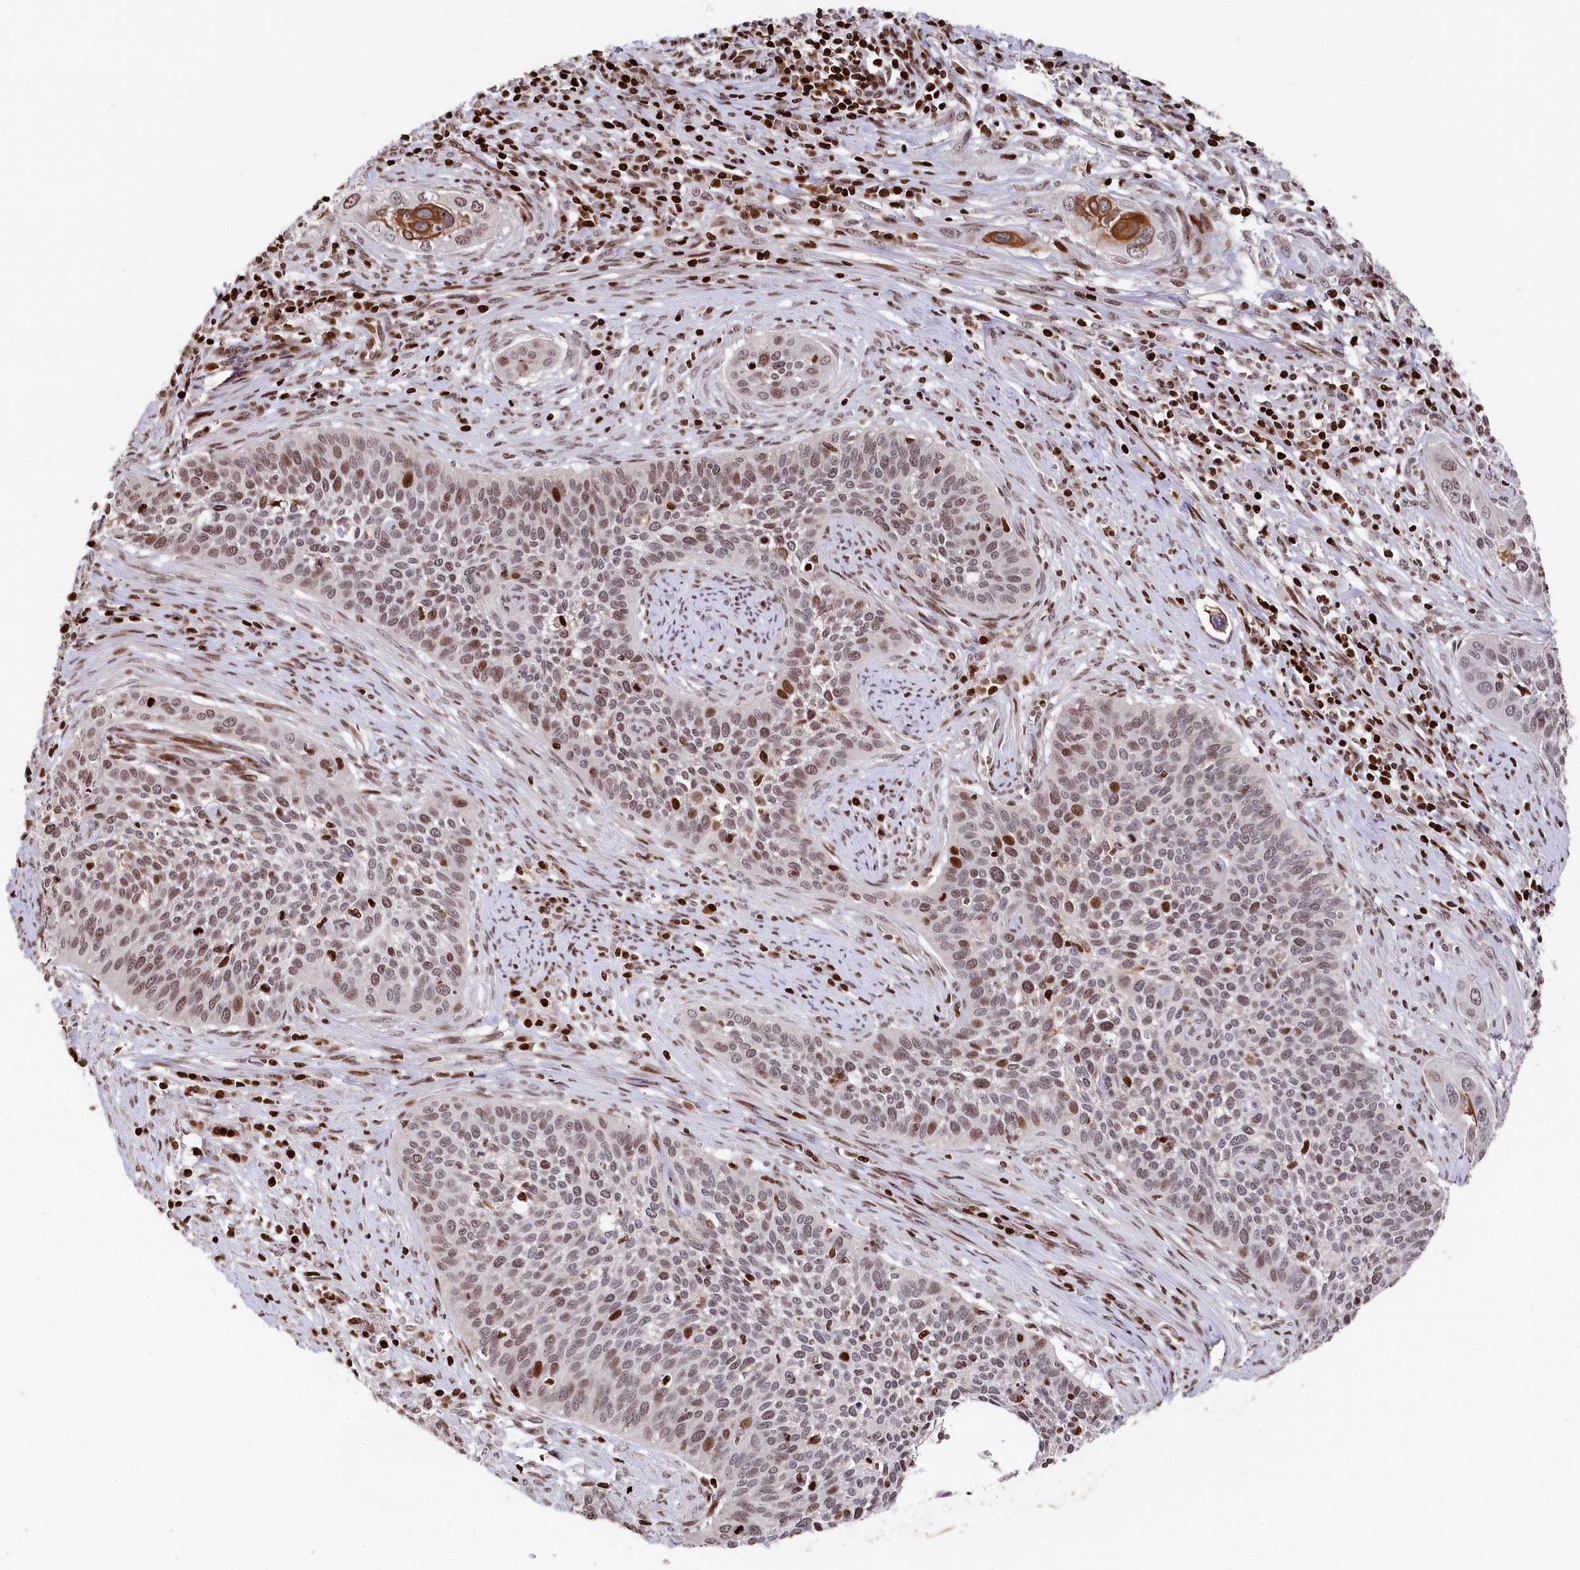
{"staining": {"intensity": "moderate", "quantity": "<25%", "location": "nuclear"}, "tissue": "cervical cancer", "cell_type": "Tumor cells", "image_type": "cancer", "snomed": [{"axis": "morphology", "description": "Squamous cell carcinoma, NOS"}, {"axis": "topography", "description": "Cervix"}], "caption": "Protein staining shows moderate nuclear staining in approximately <25% of tumor cells in cervical squamous cell carcinoma.", "gene": "MCF2L2", "patient": {"sex": "female", "age": 34}}